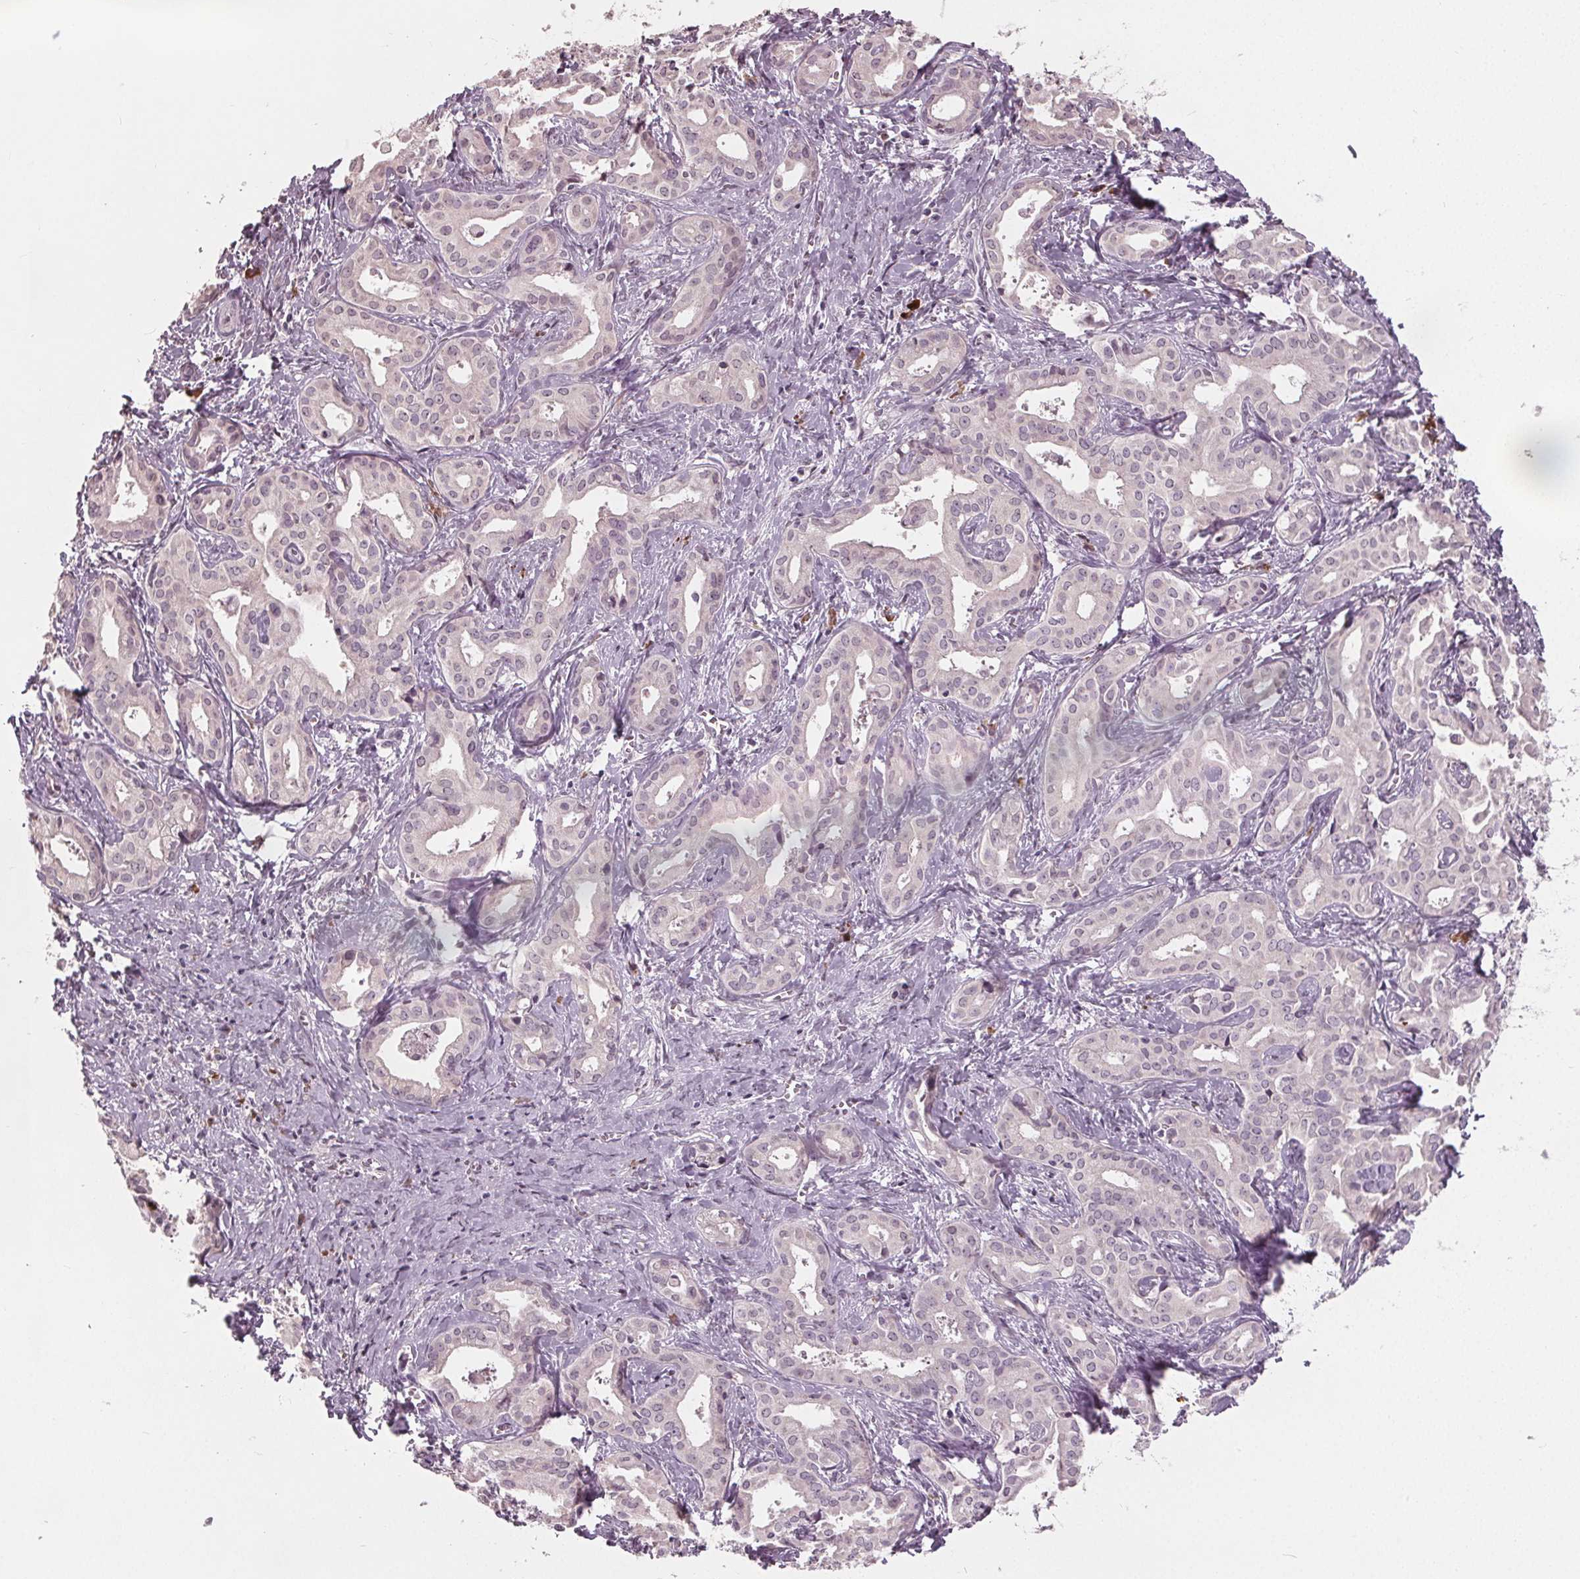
{"staining": {"intensity": "negative", "quantity": "none", "location": "none"}, "tissue": "liver cancer", "cell_type": "Tumor cells", "image_type": "cancer", "snomed": [{"axis": "morphology", "description": "Cholangiocarcinoma"}, {"axis": "topography", "description": "Liver"}], "caption": "Tumor cells show no significant protein positivity in liver cancer (cholangiocarcinoma).", "gene": "CXCL16", "patient": {"sex": "female", "age": 65}}